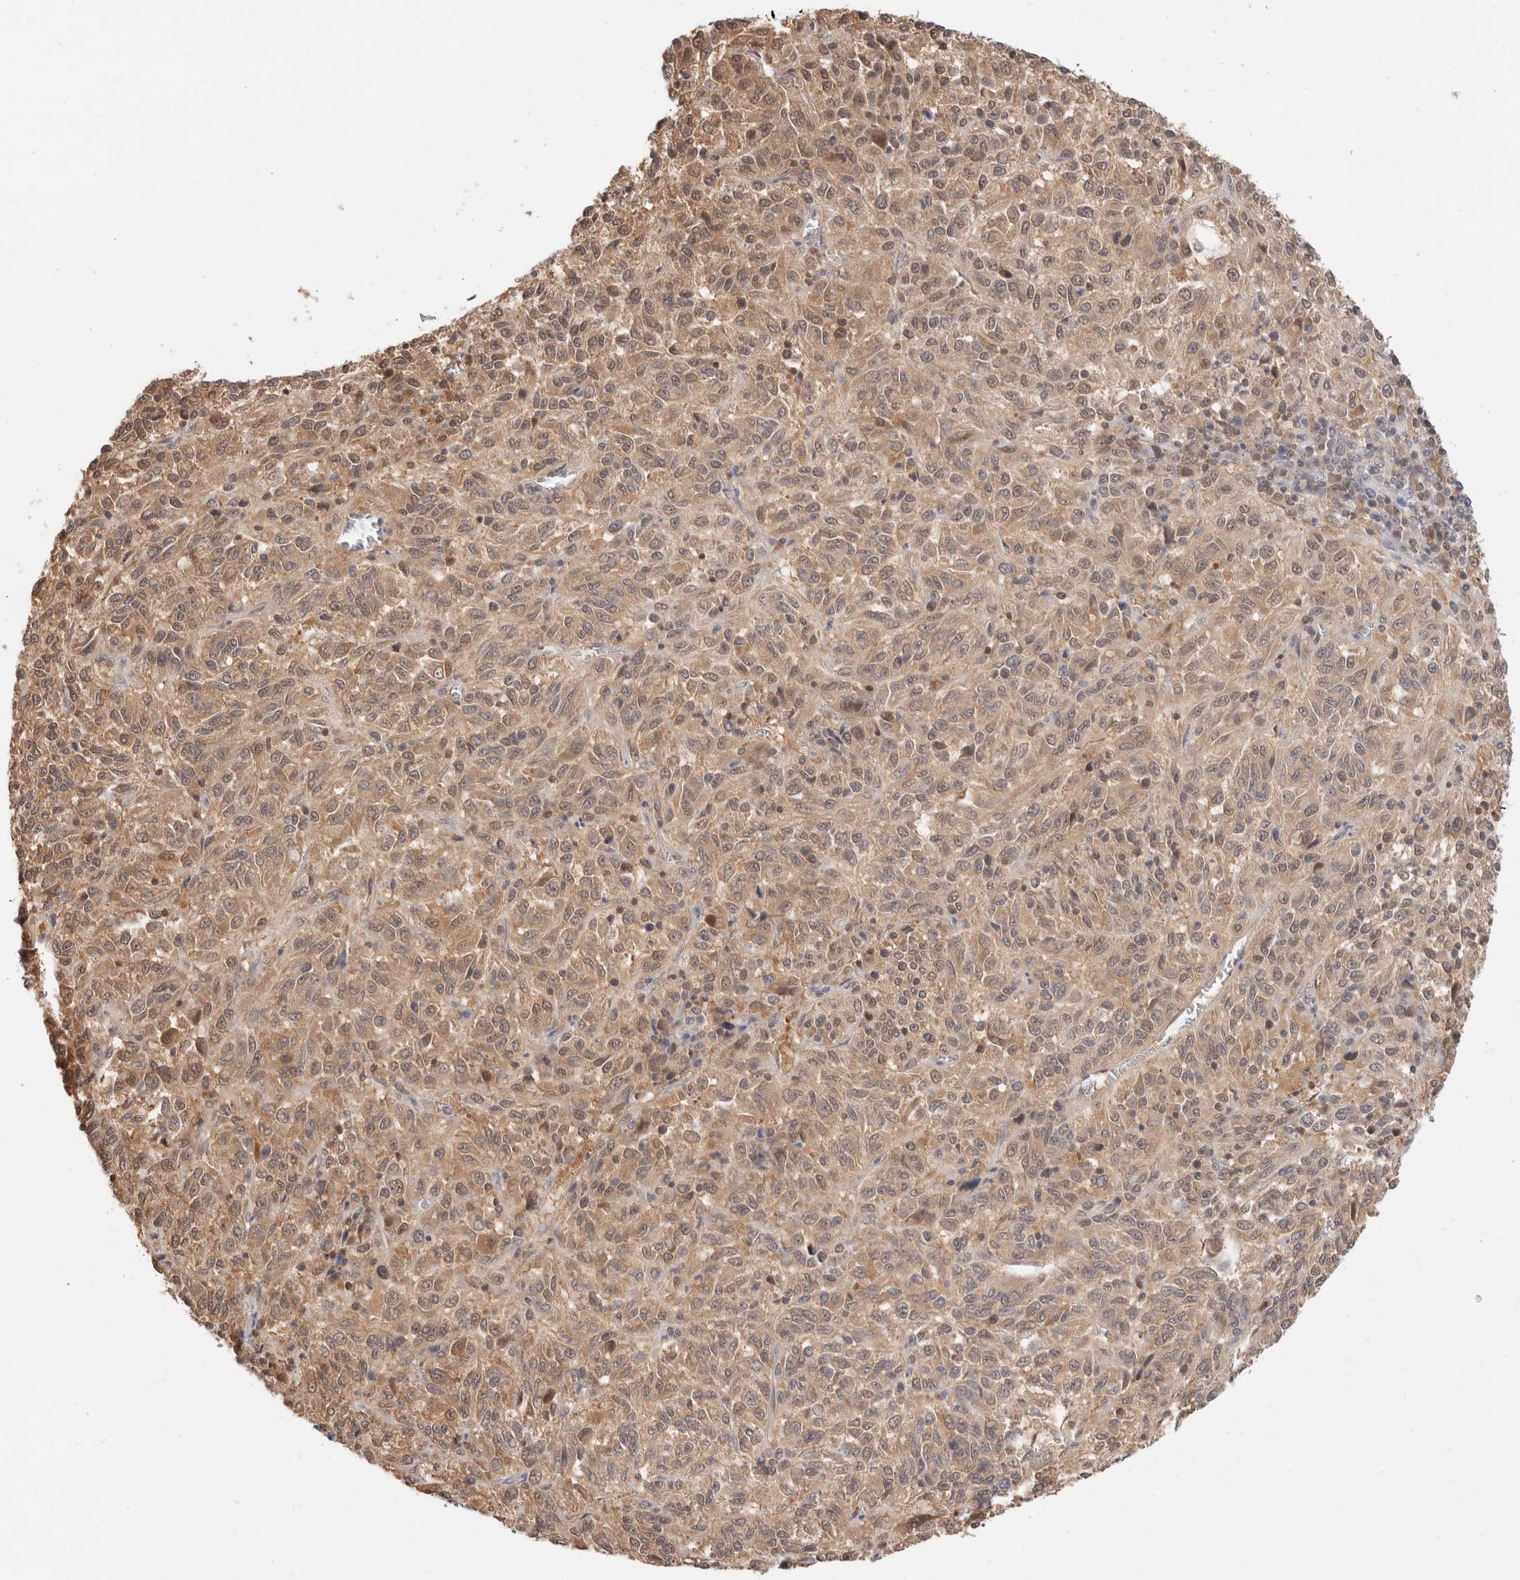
{"staining": {"intensity": "moderate", "quantity": ">75%", "location": "cytoplasmic/membranous,nuclear"}, "tissue": "melanoma", "cell_type": "Tumor cells", "image_type": "cancer", "snomed": [{"axis": "morphology", "description": "Malignant melanoma, Metastatic site"}, {"axis": "topography", "description": "Lung"}], "caption": "Immunohistochemistry image of human malignant melanoma (metastatic site) stained for a protein (brown), which exhibits medium levels of moderate cytoplasmic/membranous and nuclear positivity in about >75% of tumor cells.", "gene": "C17orf97", "patient": {"sex": "male", "age": 64}}